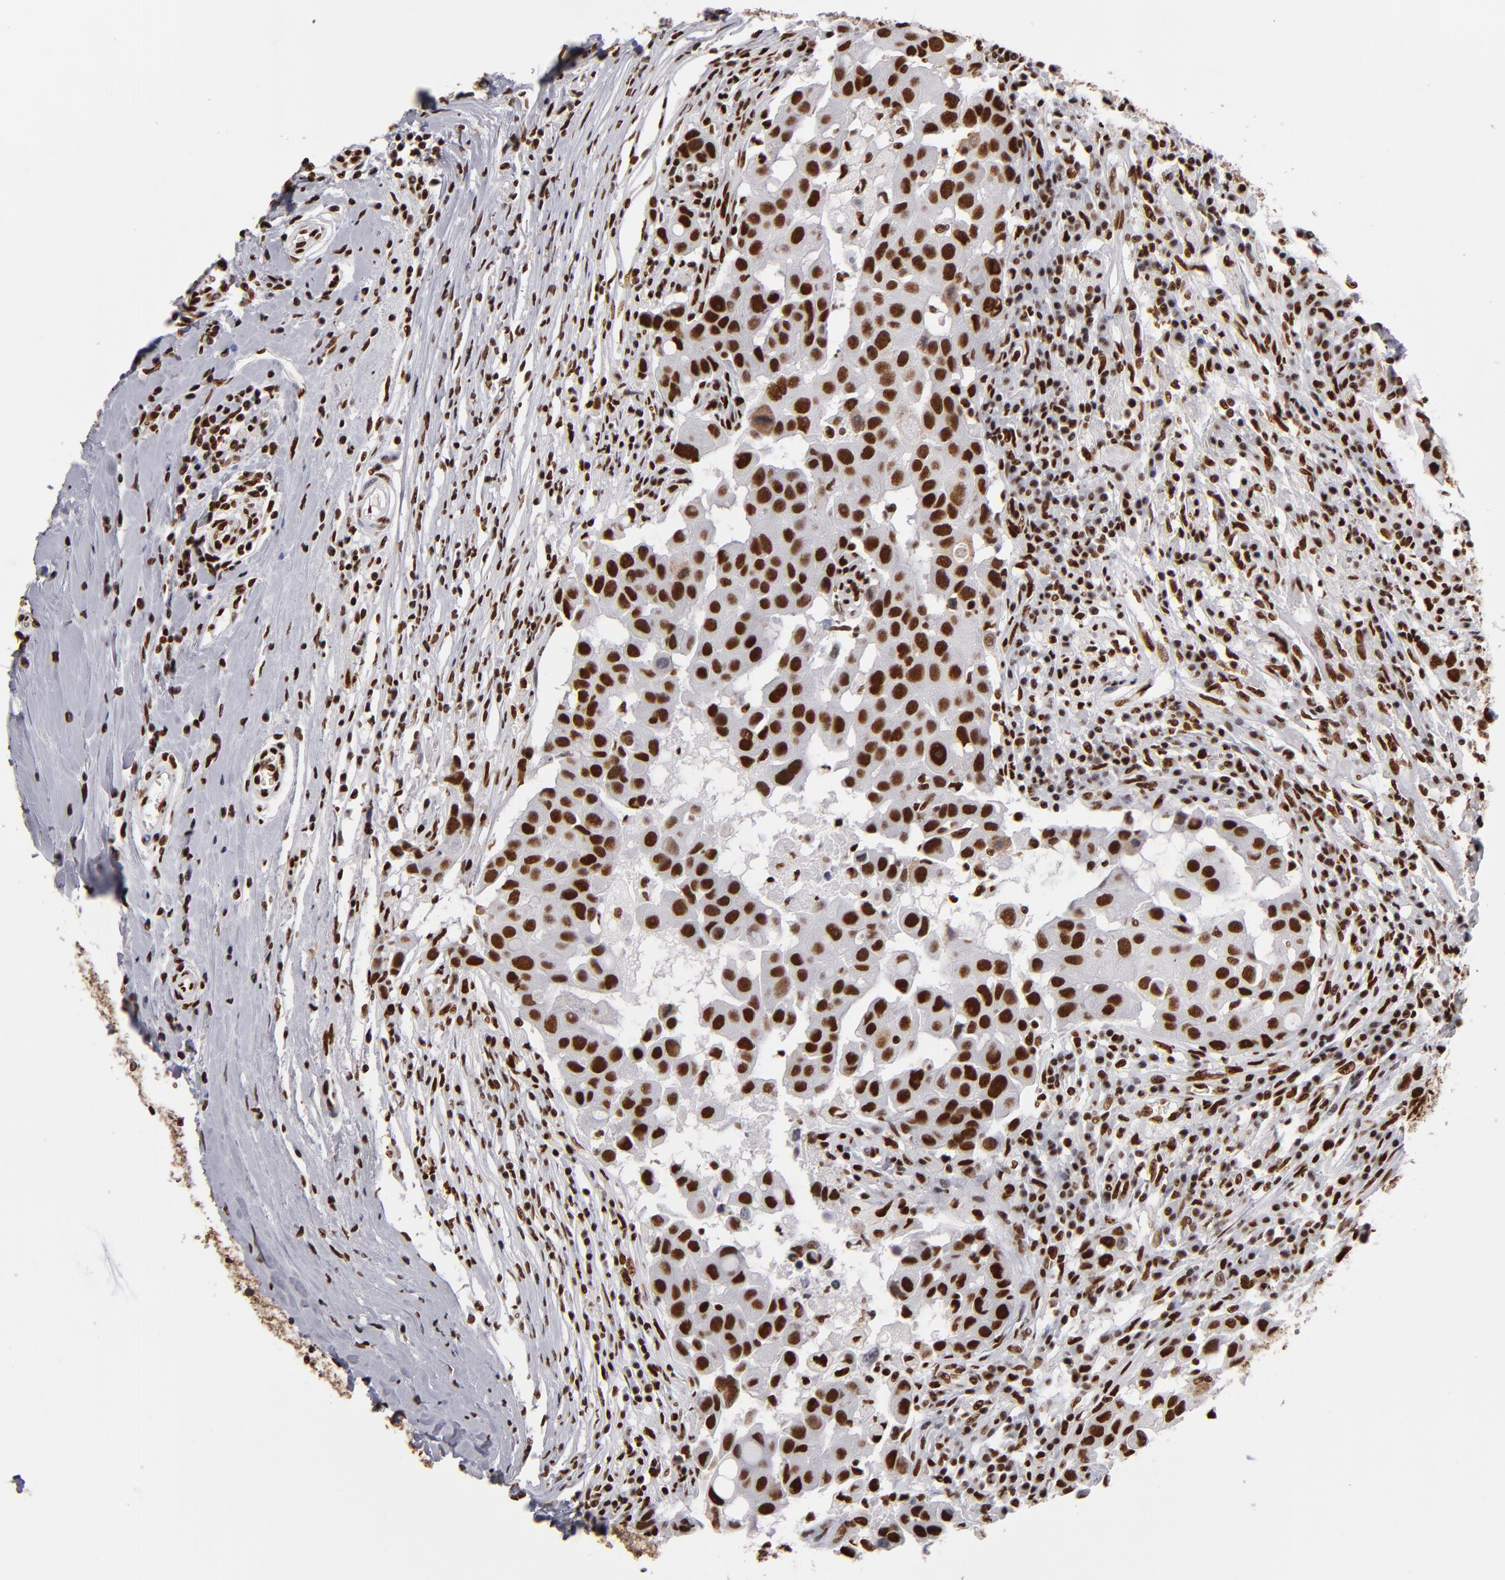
{"staining": {"intensity": "strong", "quantity": ">75%", "location": "nuclear"}, "tissue": "breast cancer", "cell_type": "Tumor cells", "image_type": "cancer", "snomed": [{"axis": "morphology", "description": "Duct carcinoma"}, {"axis": "topography", "description": "Breast"}], "caption": "Infiltrating ductal carcinoma (breast) stained with DAB immunohistochemistry (IHC) reveals high levels of strong nuclear positivity in about >75% of tumor cells. The protein of interest is stained brown, and the nuclei are stained in blue (DAB IHC with brightfield microscopy, high magnification).", "gene": "MRE11", "patient": {"sex": "female", "age": 27}}